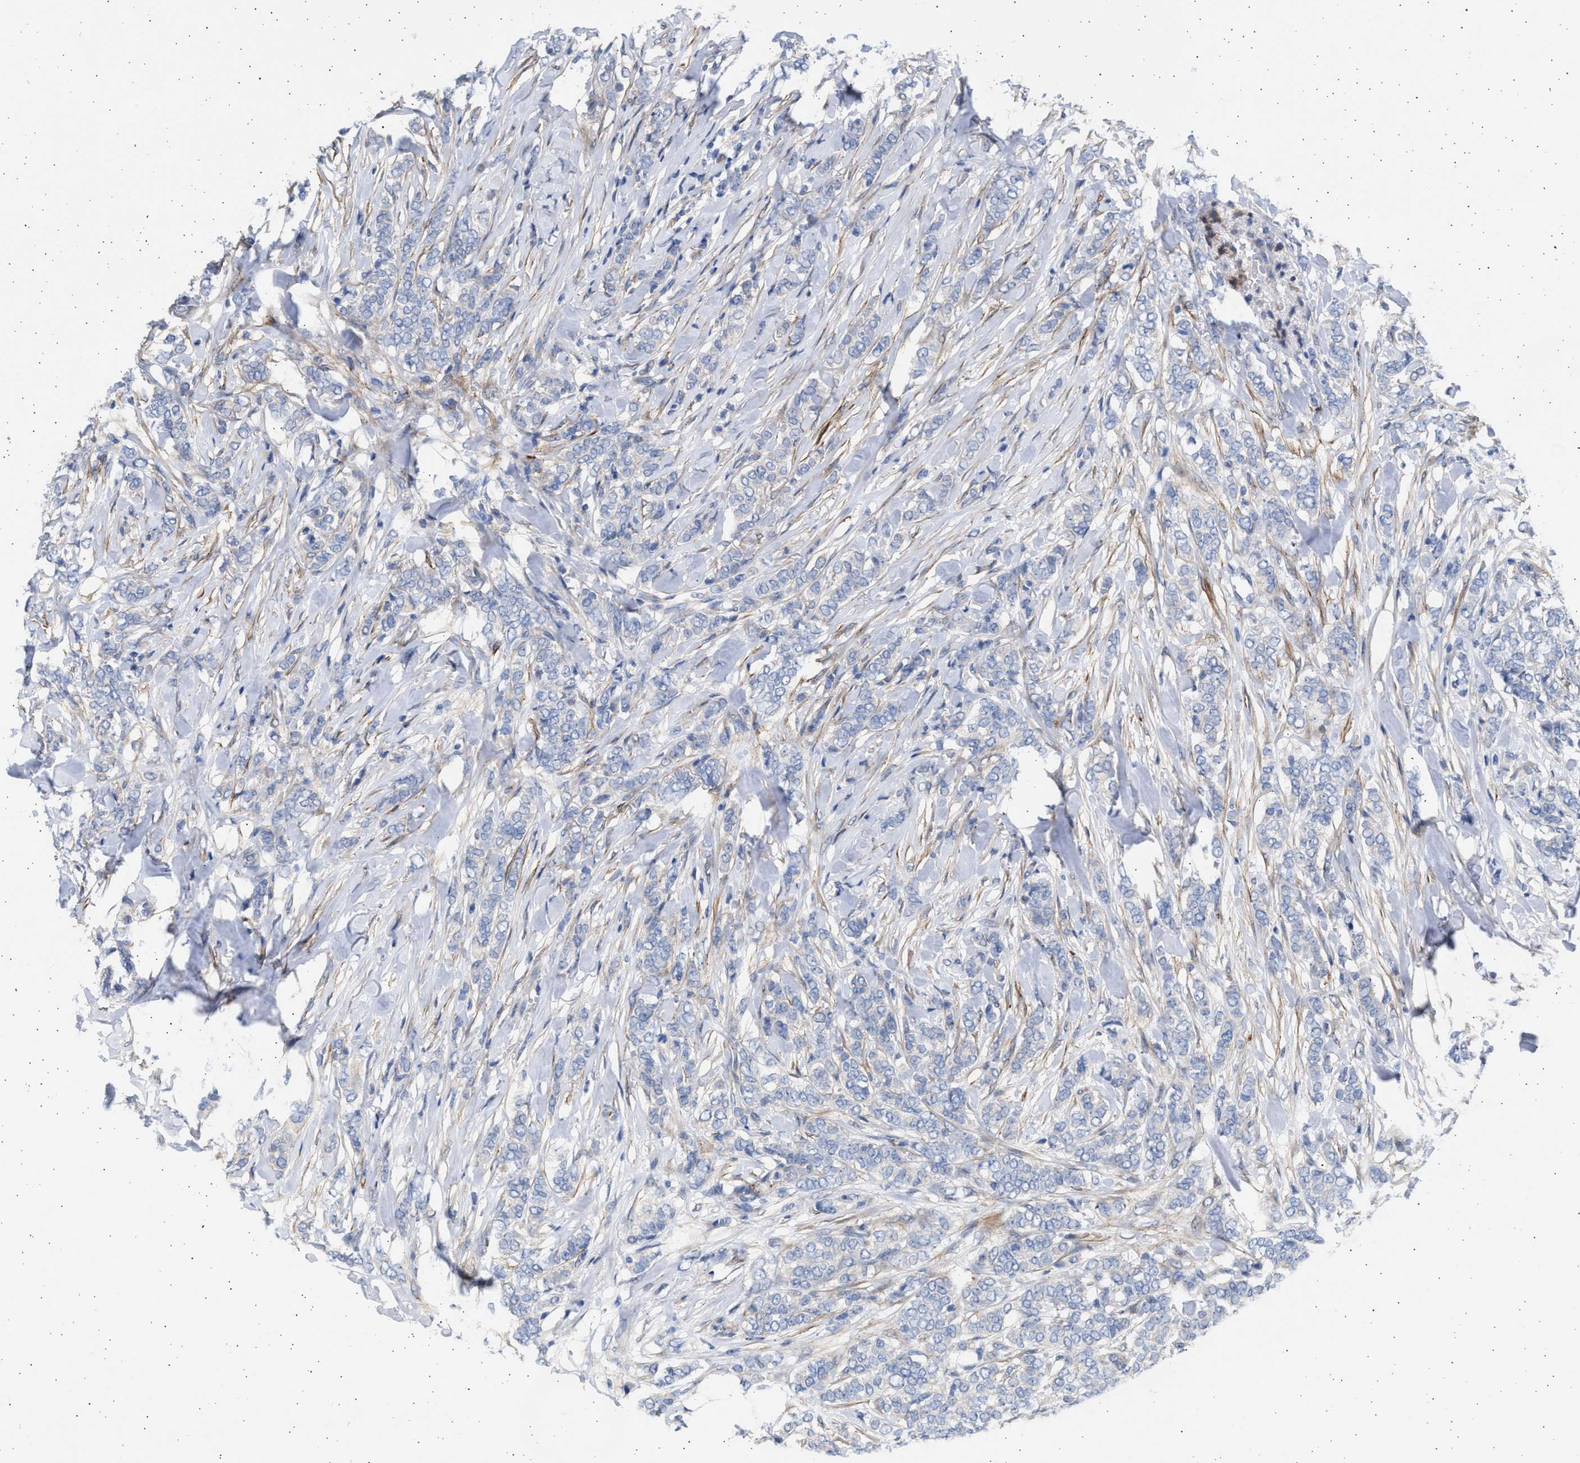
{"staining": {"intensity": "negative", "quantity": "none", "location": "none"}, "tissue": "breast cancer", "cell_type": "Tumor cells", "image_type": "cancer", "snomed": [{"axis": "morphology", "description": "Lobular carcinoma"}, {"axis": "topography", "description": "Skin"}, {"axis": "topography", "description": "Breast"}], "caption": "Breast lobular carcinoma was stained to show a protein in brown. There is no significant expression in tumor cells.", "gene": "NBR1", "patient": {"sex": "female", "age": 46}}